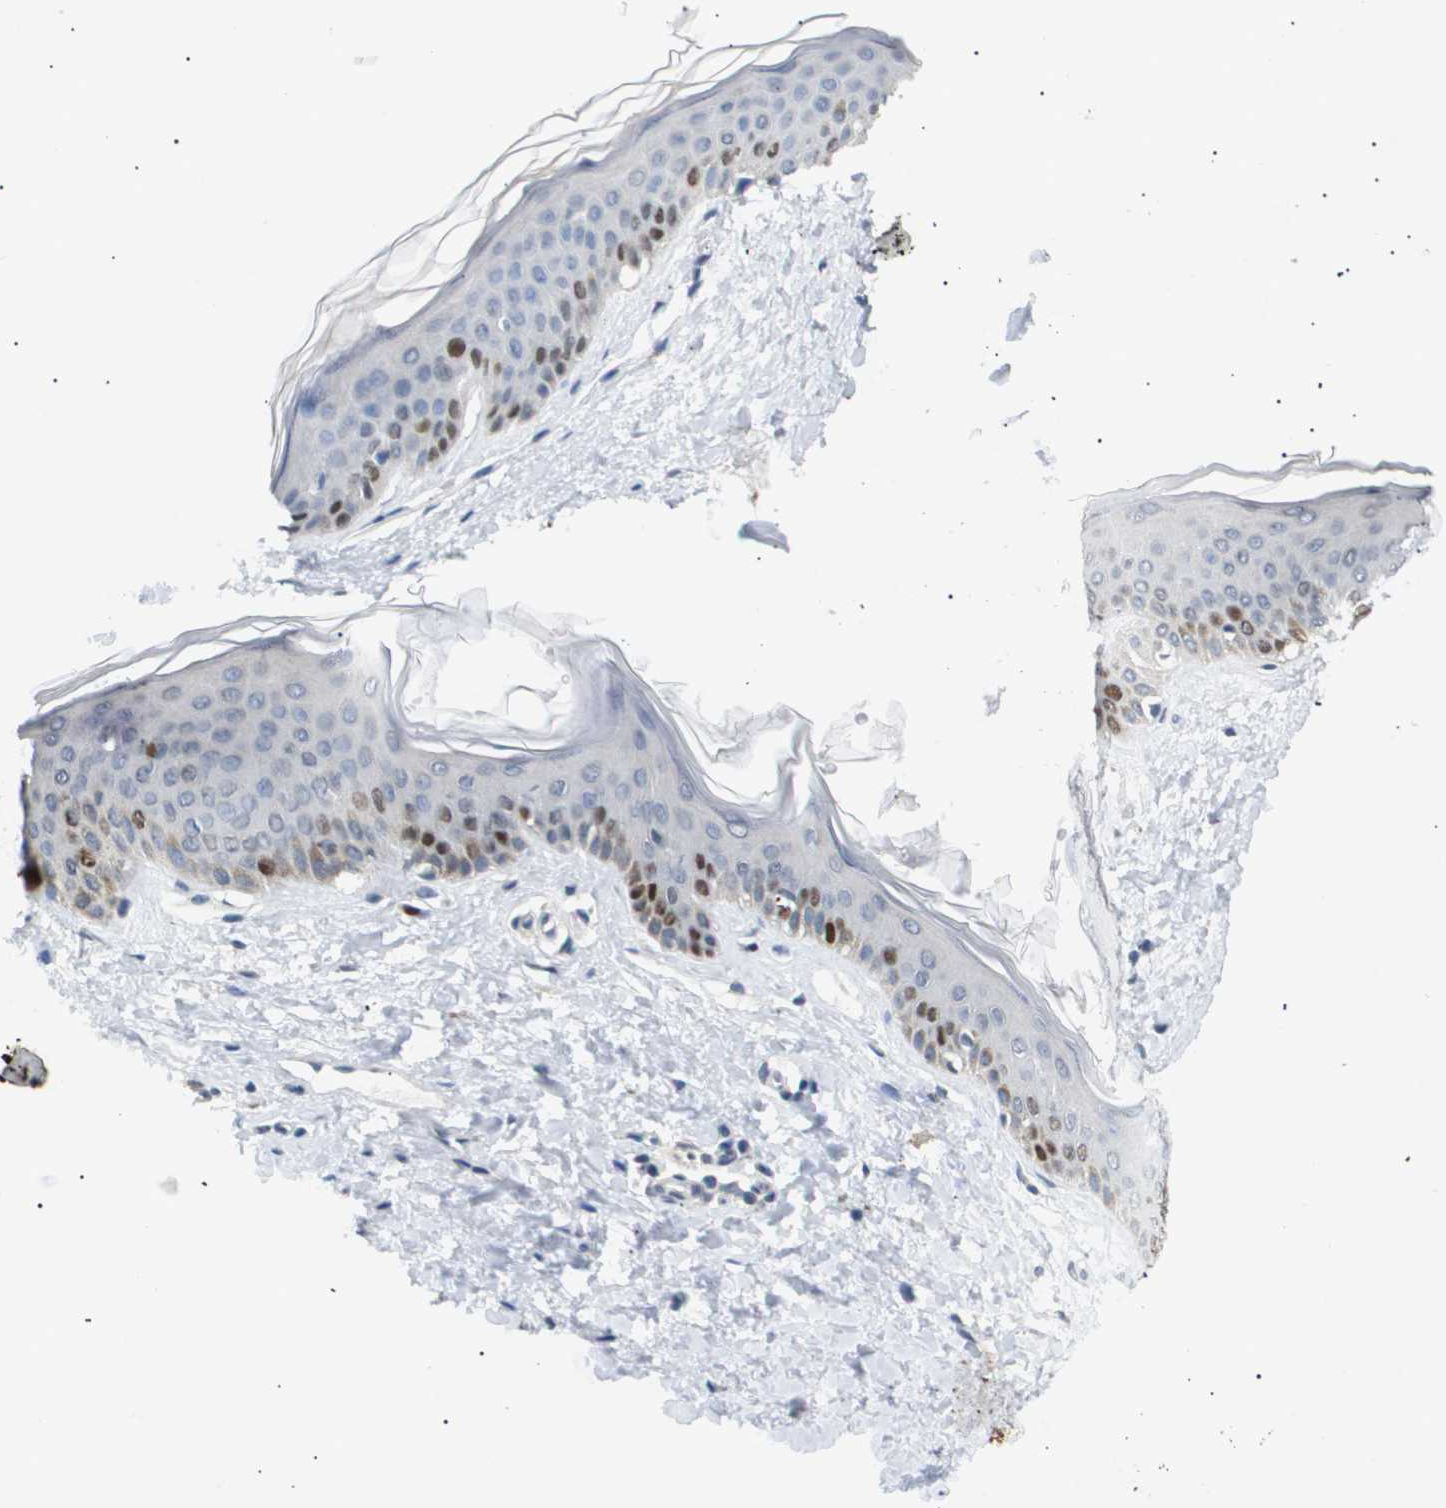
{"staining": {"intensity": "negative", "quantity": "none", "location": "none"}, "tissue": "skin", "cell_type": "Fibroblasts", "image_type": "normal", "snomed": [{"axis": "morphology", "description": "Normal tissue, NOS"}, {"axis": "topography", "description": "Skin"}], "caption": "High magnification brightfield microscopy of benign skin stained with DAB (3,3'-diaminobenzidine) (brown) and counterstained with hematoxylin (blue): fibroblasts show no significant expression.", "gene": "ANAPC2", "patient": {"sex": "female", "age": 17}}